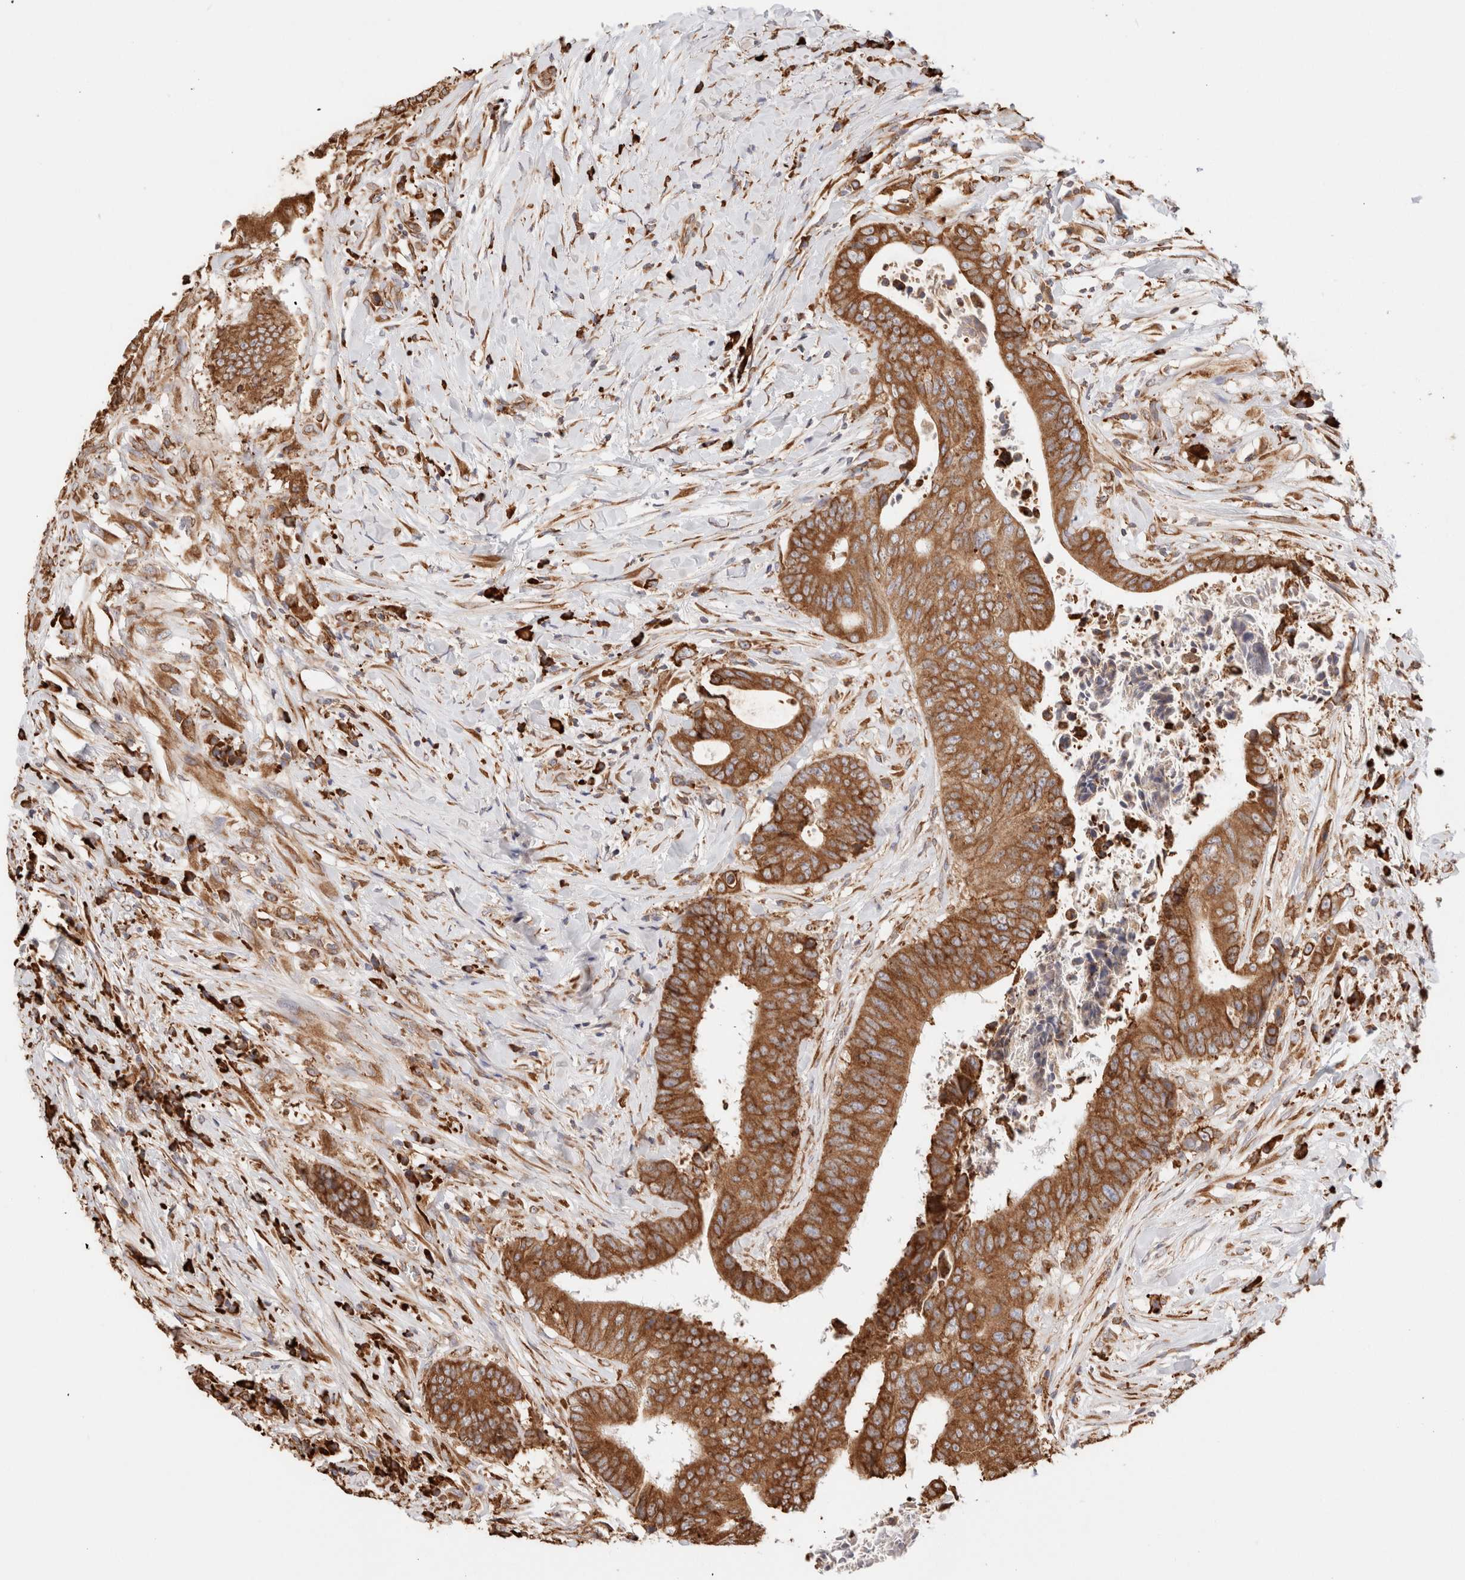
{"staining": {"intensity": "strong", "quantity": ">75%", "location": "cytoplasmic/membranous"}, "tissue": "colorectal cancer", "cell_type": "Tumor cells", "image_type": "cancer", "snomed": [{"axis": "morphology", "description": "Adenocarcinoma, NOS"}, {"axis": "topography", "description": "Rectum"}], "caption": "Colorectal cancer (adenocarcinoma) stained with immunohistochemistry (IHC) shows strong cytoplasmic/membranous positivity in approximately >75% of tumor cells.", "gene": "FER", "patient": {"sex": "male", "age": 72}}